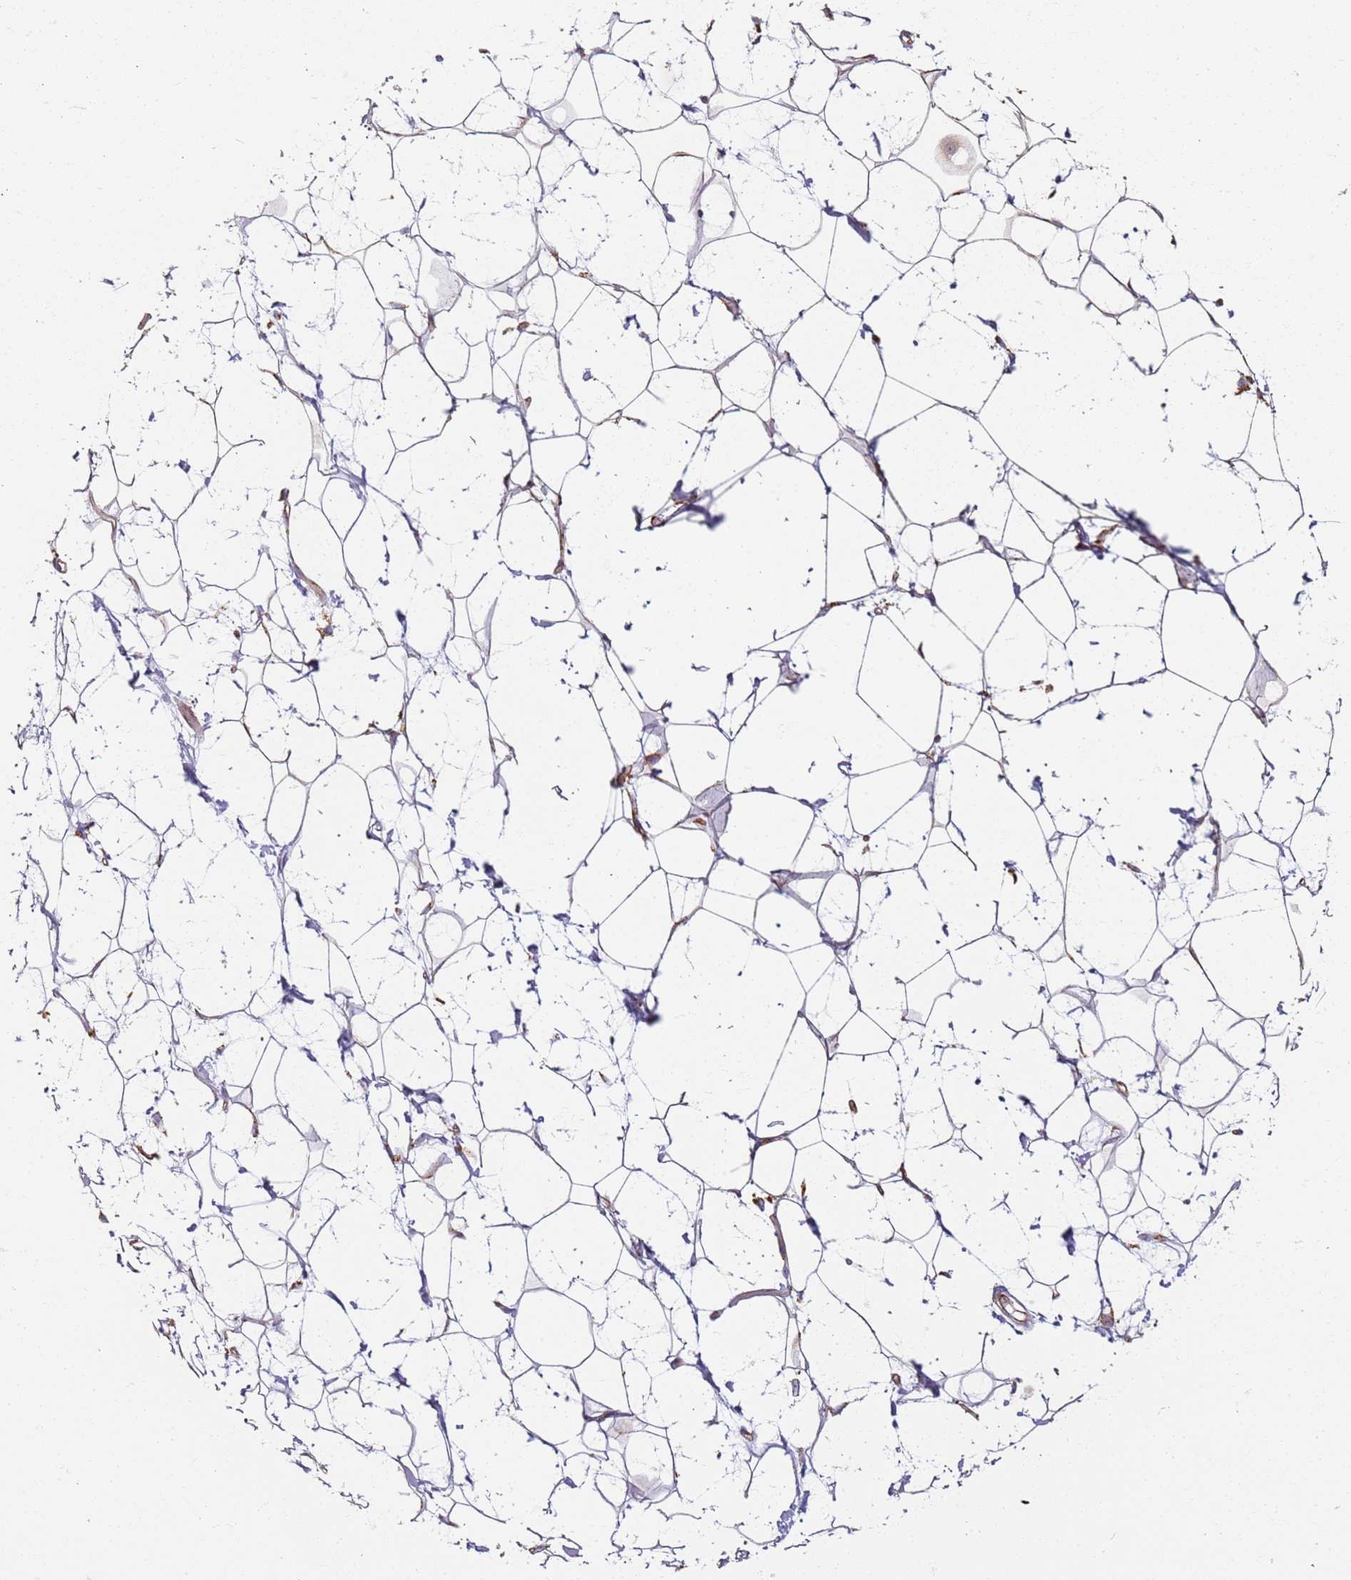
{"staining": {"intensity": "moderate", "quantity": "25%-75%", "location": "cytoplasmic/membranous"}, "tissue": "adipose tissue", "cell_type": "Adipocytes", "image_type": "normal", "snomed": [{"axis": "morphology", "description": "Normal tissue, NOS"}, {"axis": "topography", "description": "Breast"}], "caption": "Adipocytes display medium levels of moderate cytoplasmic/membranous expression in about 25%-75% of cells in benign adipose tissue.", "gene": "PROKR2", "patient": {"sex": "female", "age": 26}}